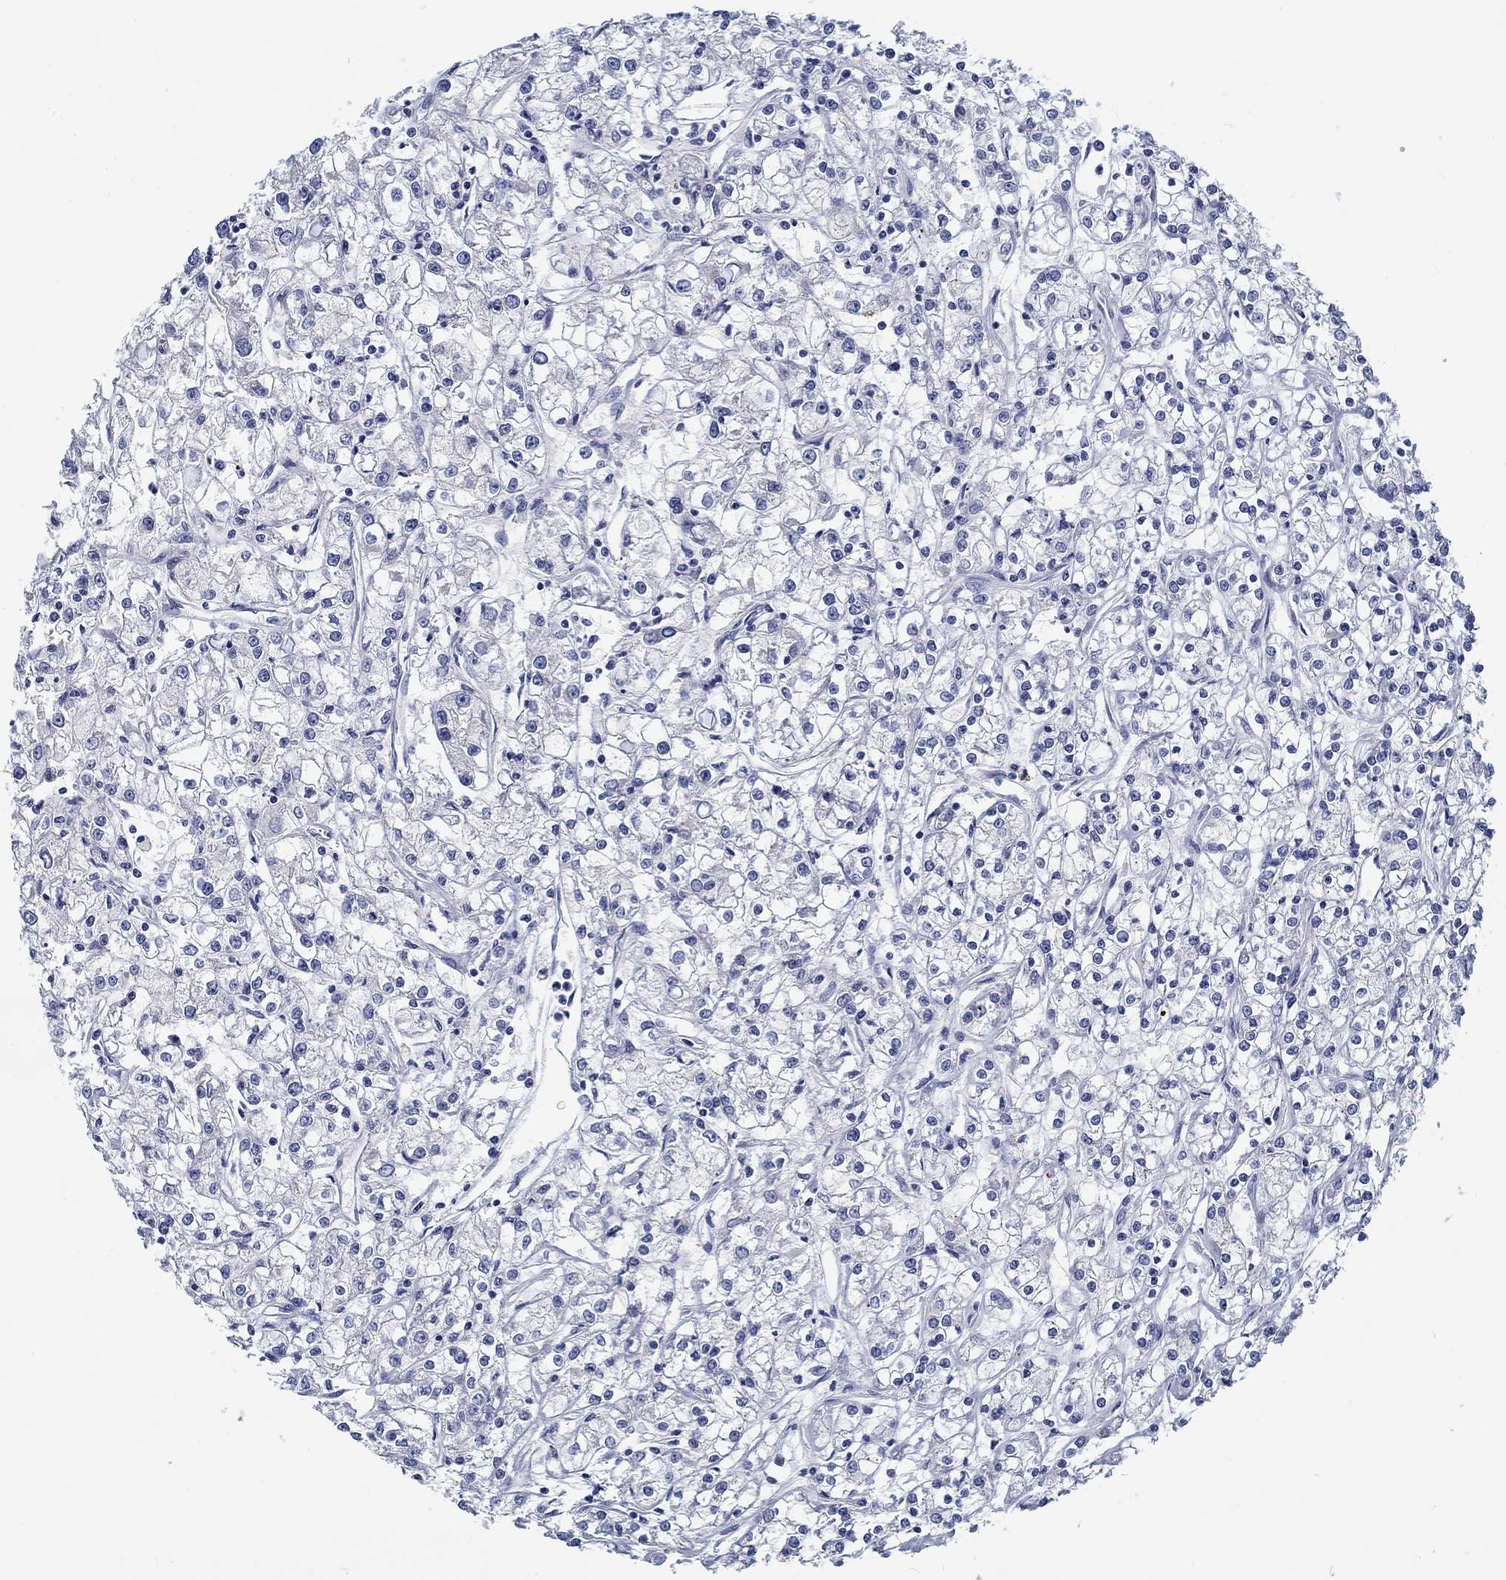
{"staining": {"intensity": "negative", "quantity": "none", "location": "none"}, "tissue": "renal cancer", "cell_type": "Tumor cells", "image_type": "cancer", "snomed": [{"axis": "morphology", "description": "Adenocarcinoma, NOS"}, {"axis": "topography", "description": "Kidney"}], "caption": "An IHC micrograph of renal adenocarcinoma is shown. There is no staining in tumor cells of renal adenocarcinoma.", "gene": "MYBPC1", "patient": {"sex": "female", "age": 59}}